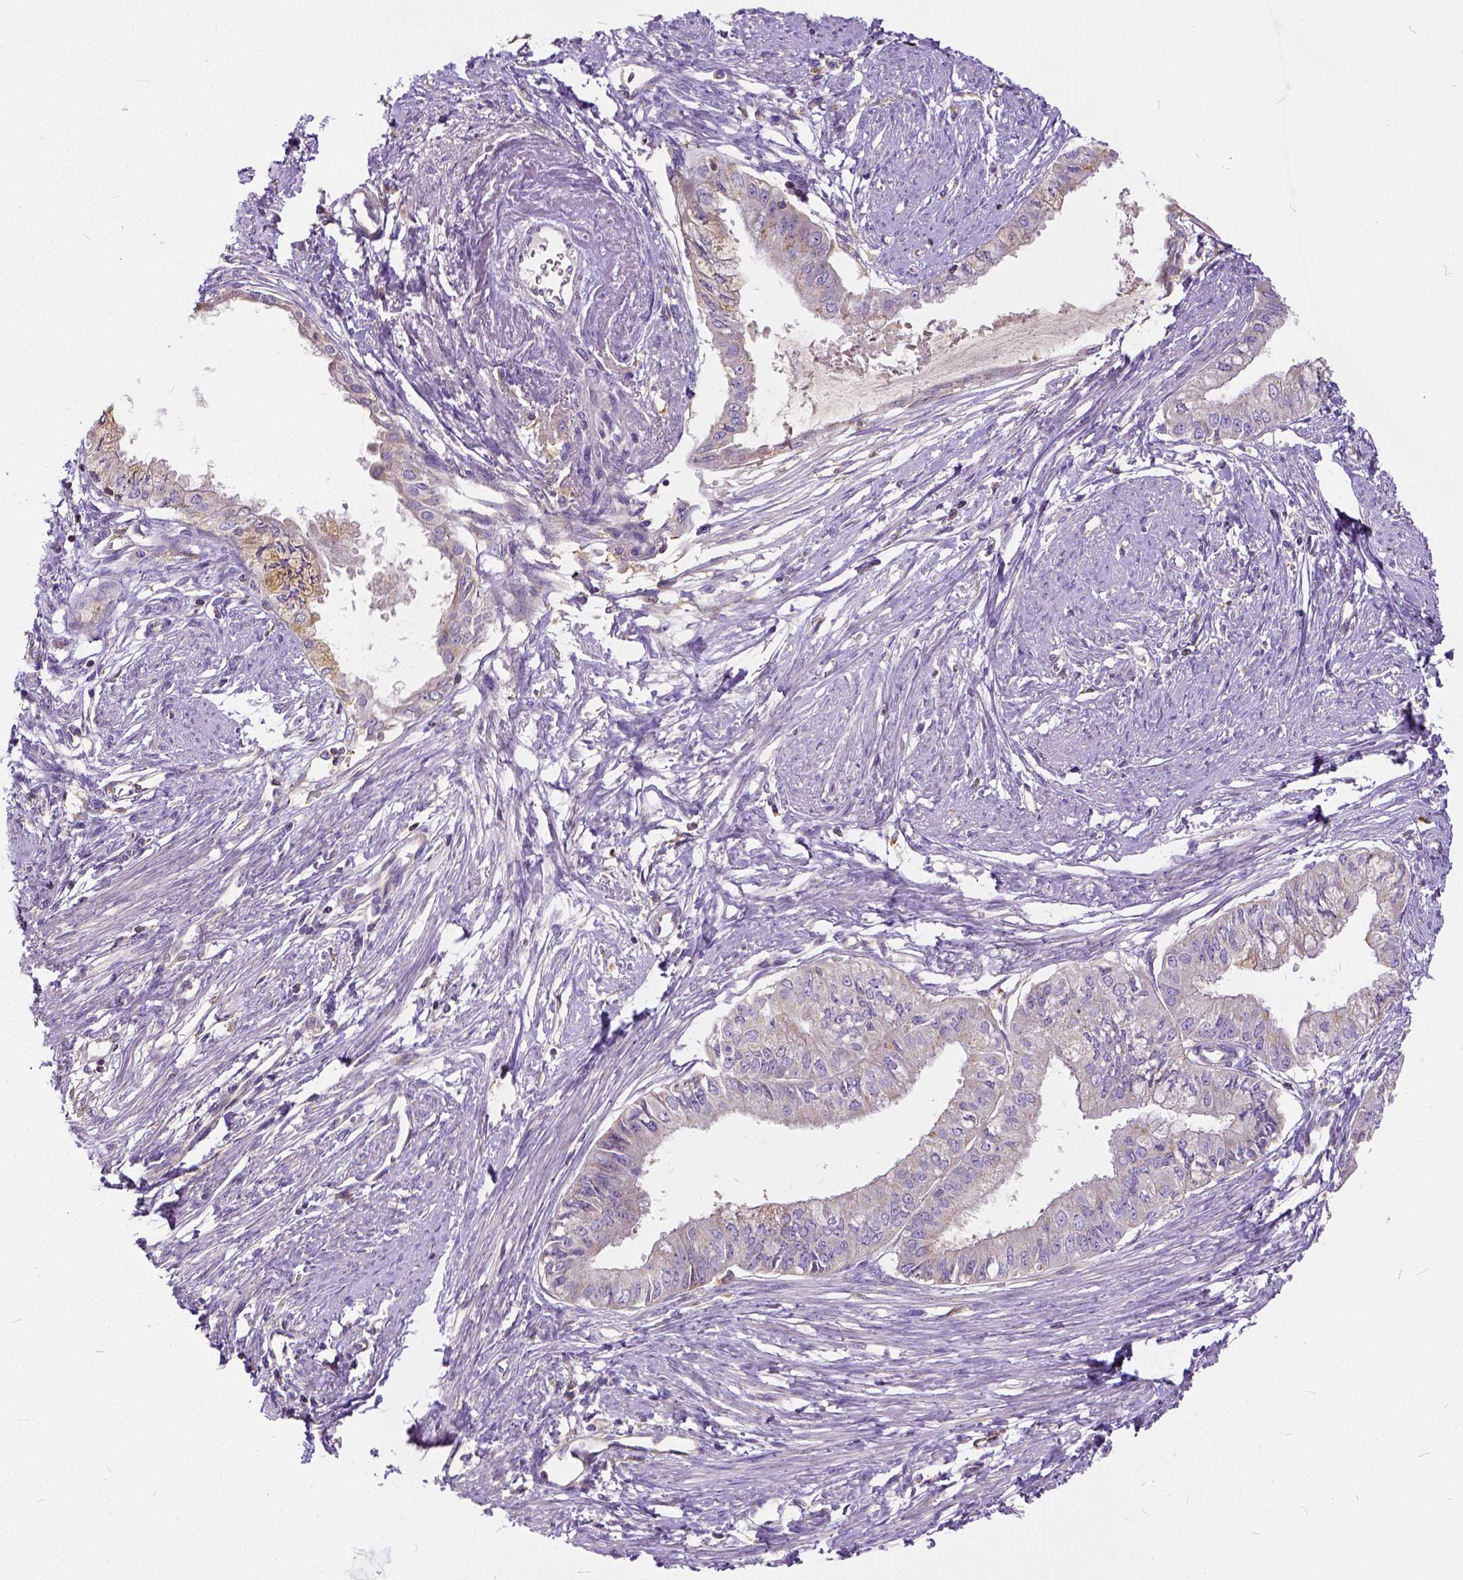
{"staining": {"intensity": "negative", "quantity": "none", "location": "none"}, "tissue": "endometrial cancer", "cell_type": "Tumor cells", "image_type": "cancer", "snomed": [{"axis": "morphology", "description": "Adenocarcinoma, NOS"}, {"axis": "topography", "description": "Endometrium"}], "caption": "A high-resolution micrograph shows immunohistochemistry (IHC) staining of endometrial cancer (adenocarcinoma), which shows no significant staining in tumor cells.", "gene": "CADM4", "patient": {"sex": "female", "age": 76}}